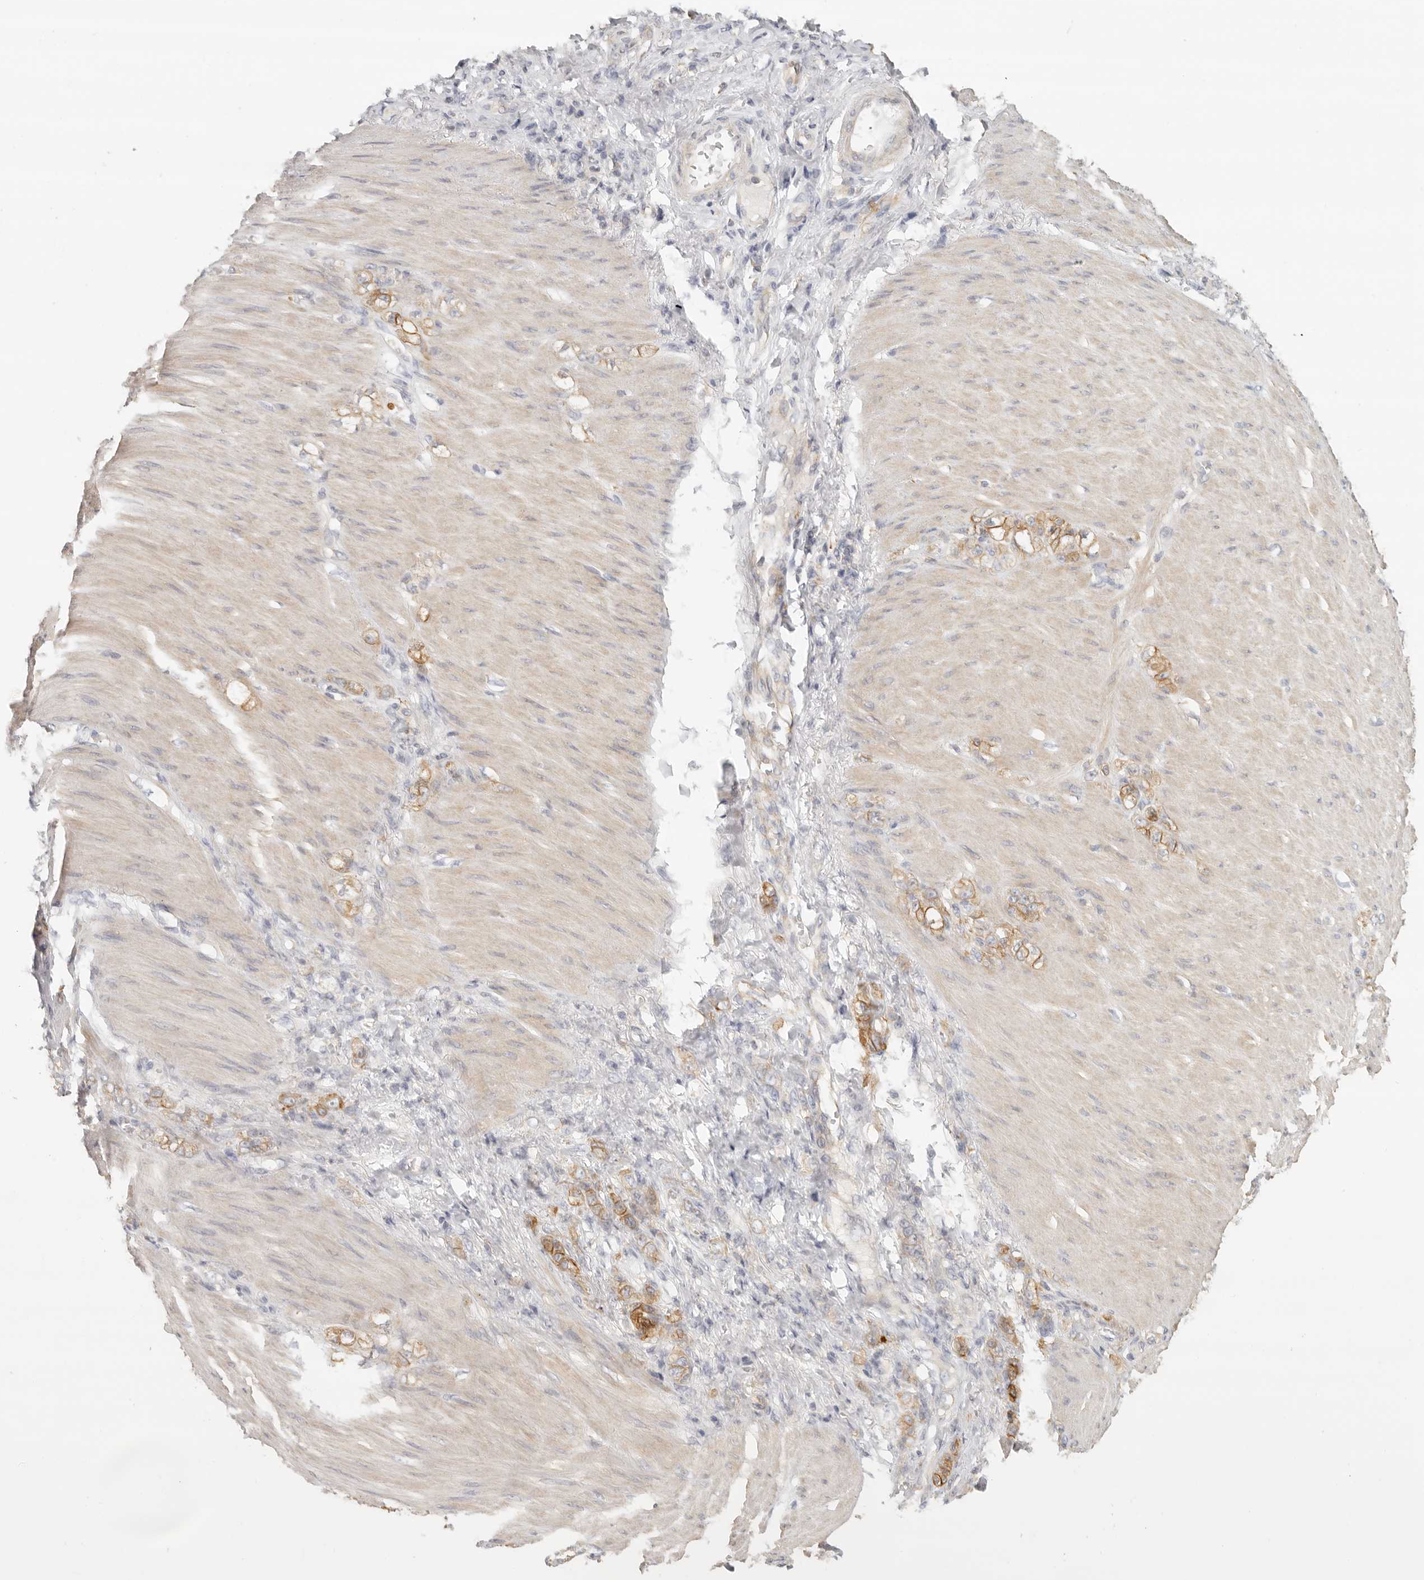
{"staining": {"intensity": "moderate", "quantity": ">75%", "location": "cytoplasmic/membranous"}, "tissue": "stomach cancer", "cell_type": "Tumor cells", "image_type": "cancer", "snomed": [{"axis": "morphology", "description": "Normal tissue, NOS"}, {"axis": "morphology", "description": "Adenocarcinoma, NOS"}, {"axis": "topography", "description": "Stomach"}], "caption": "A micrograph showing moderate cytoplasmic/membranous expression in about >75% of tumor cells in adenocarcinoma (stomach), as visualized by brown immunohistochemical staining.", "gene": "ANXA9", "patient": {"sex": "male", "age": 82}}